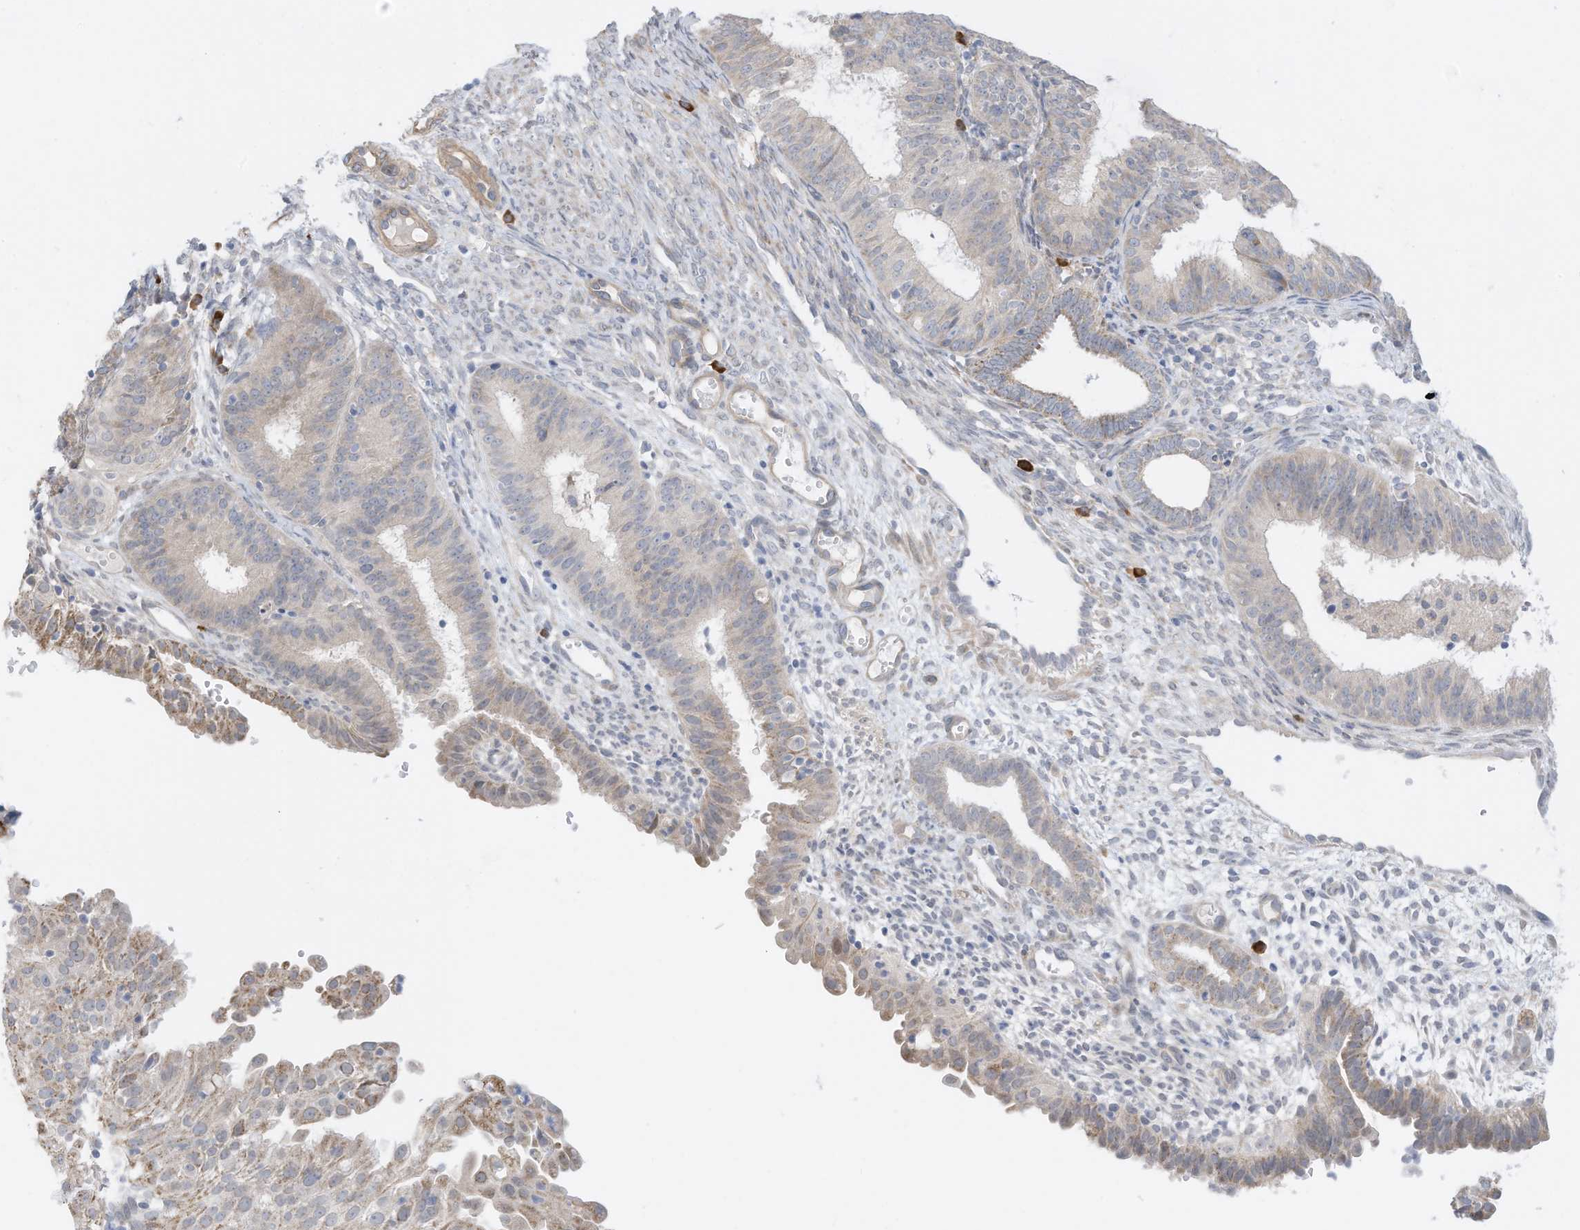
{"staining": {"intensity": "weak", "quantity": "<25%", "location": "cytoplasmic/membranous"}, "tissue": "endometrial cancer", "cell_type": "Tumor cells", "image_type": "cancer", "snomed": [{"axis": "morphology", "description": "Adenocarcinoma, NOS"}, {"axis": "topography", "description": "Endometrium"}], "caption": "Tumor cells show no significant protein staining in adenocarcinoma (endometrial).", "gene": "ZNF292", "patient": {"sex": "female", "age": 51}}